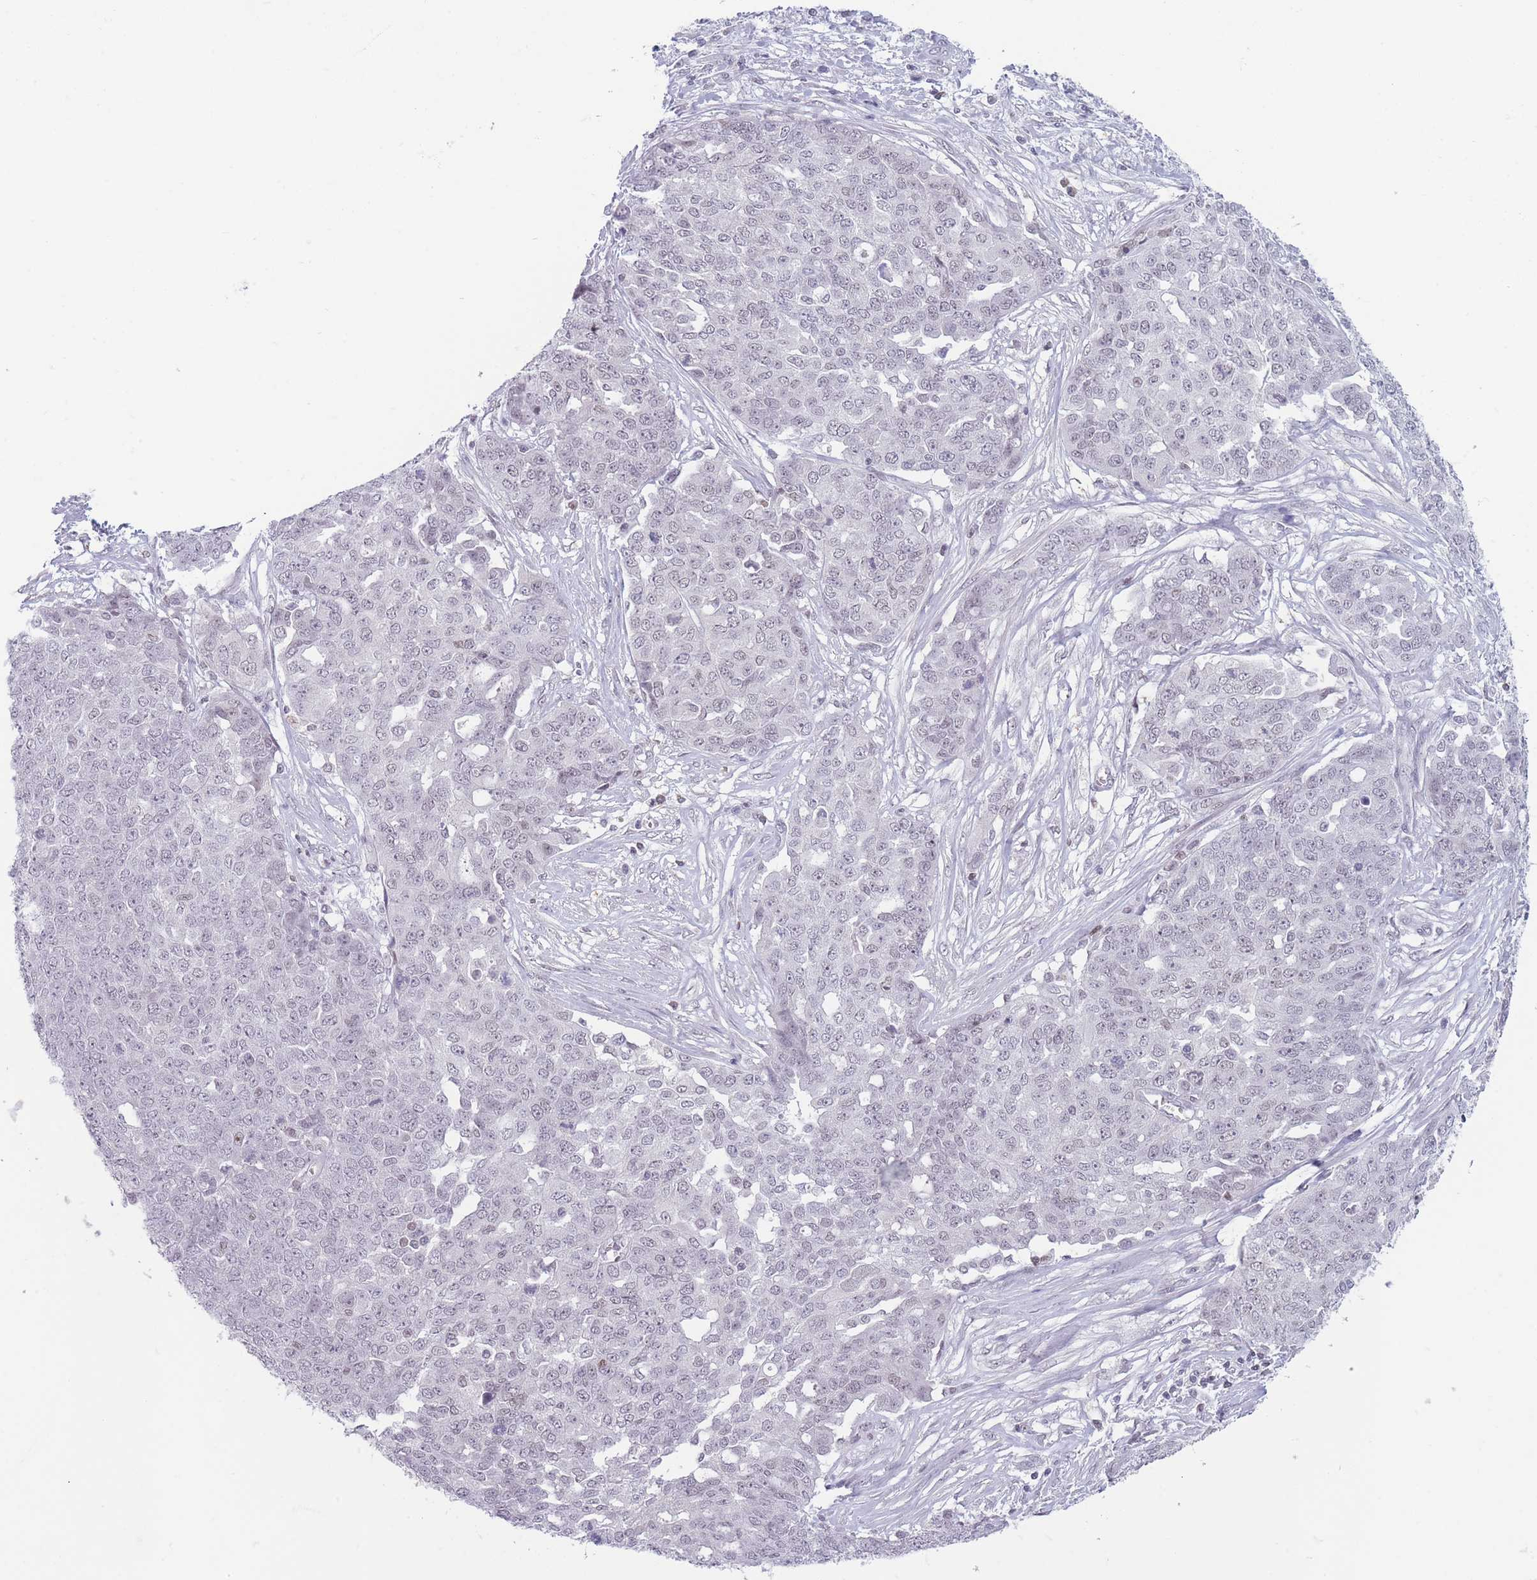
{"staining": {"intensity": "negative", "quantity": "none", "location": "none"}, "tissue": "ovarian cancer", "cell_type": "Tumor cells", "image_type": "cancer", "snomed": [{"axis": "morphology", "description": "Cystadenocarcinoma, serous, NOS"}, {"axis": "topography", "description": "Soft tissue"}, {"axis": "topography", "description": "Ovary"}], "caption": "High power microscopy micrograph of an IHC photomicrograph of ovarian cancer, revealing no significant expression in tumor cells. (DAB (3,3'-diaminobenzidine) IHC, high magnification).", "gene": "ARID3B", "patient": {"sex": "female", "age": 57}}